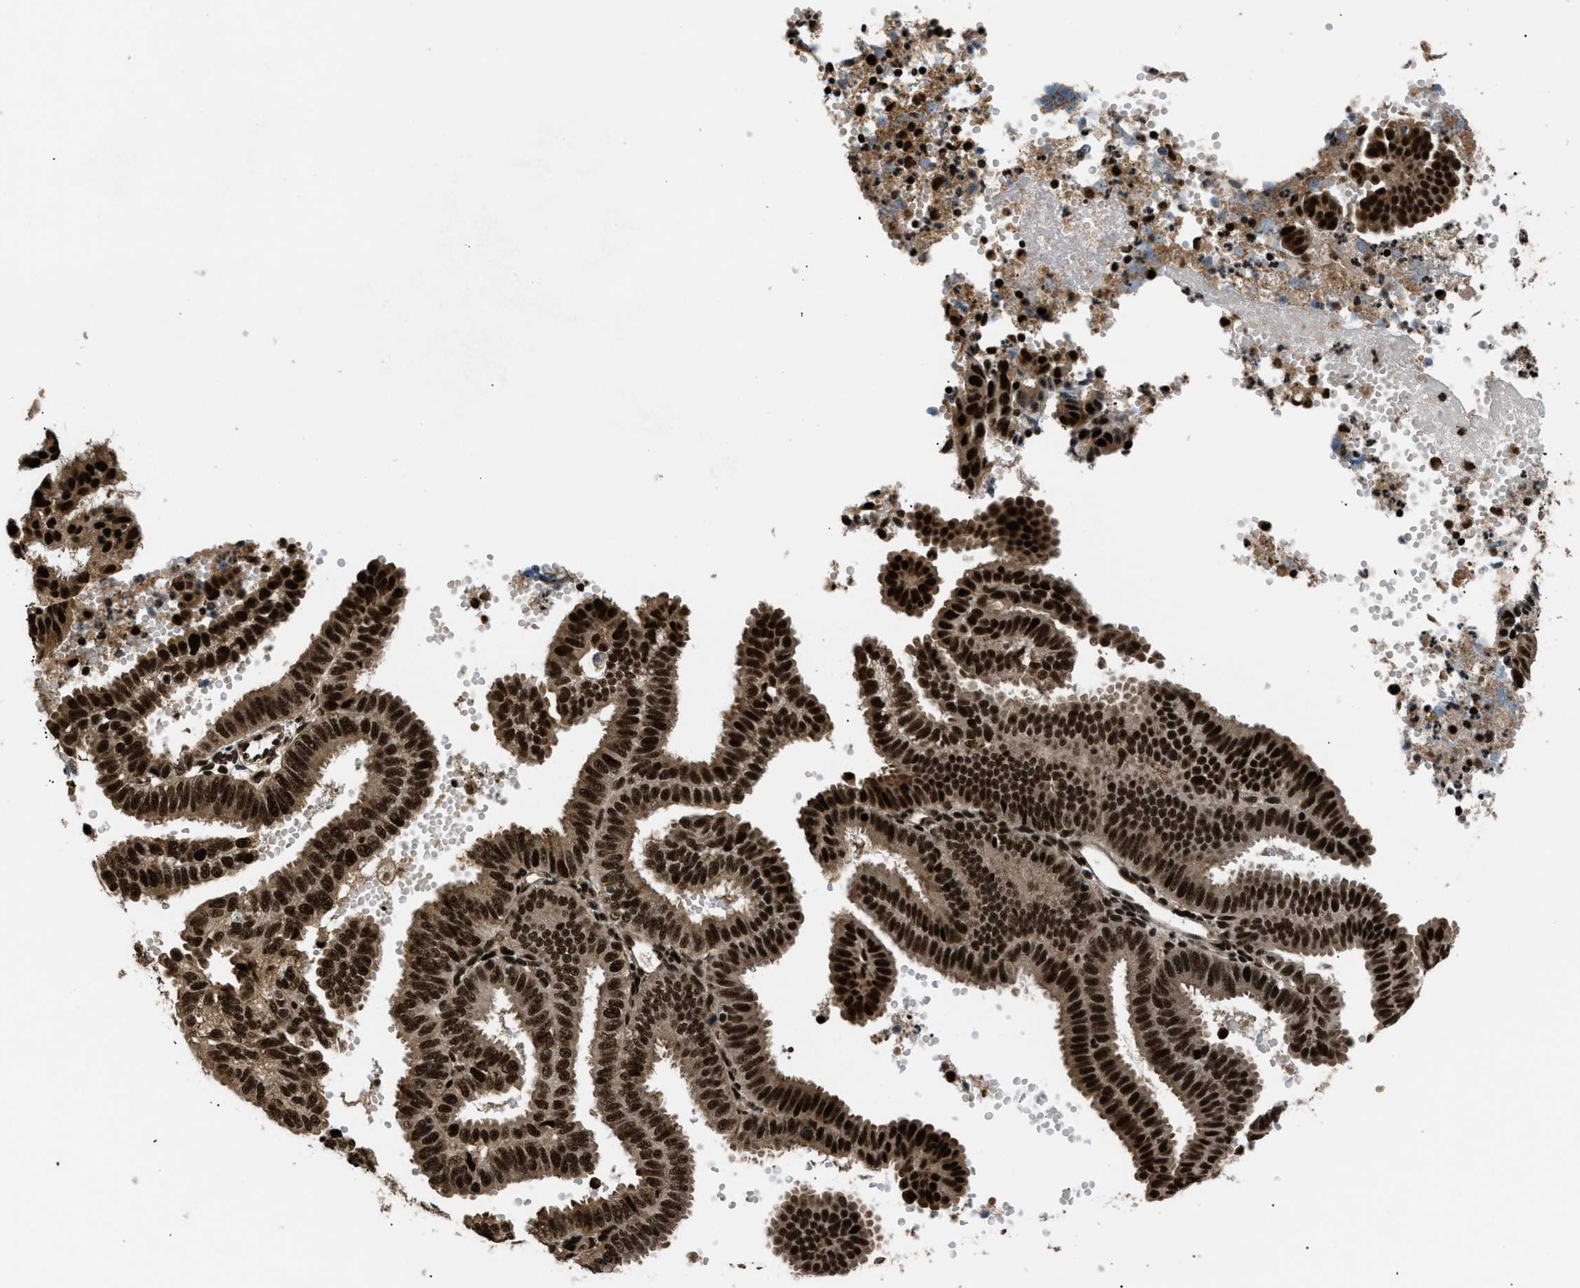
{"staining": {"intensity": "strong", "quantity": ">75%", "location": "nuclear"}, "tissue": "endometrial cancer", "cell_type": "Tumor cells", "image_type": "cancer", "snomed": [{"axis": "morphology", "description": "Adenocarcinoma, NOS"}, {"axis": "topography", "description": "Endometrium"}], "caption": "High-power microscopy captured an immunohistochemistry histopathology image of adenocarcinoma (endometrial), revealing strong nuclear positivity in approximately >75% of tumor cells.", "gene": "RBM5", "patient": {"sex": "female", "age": 58}}